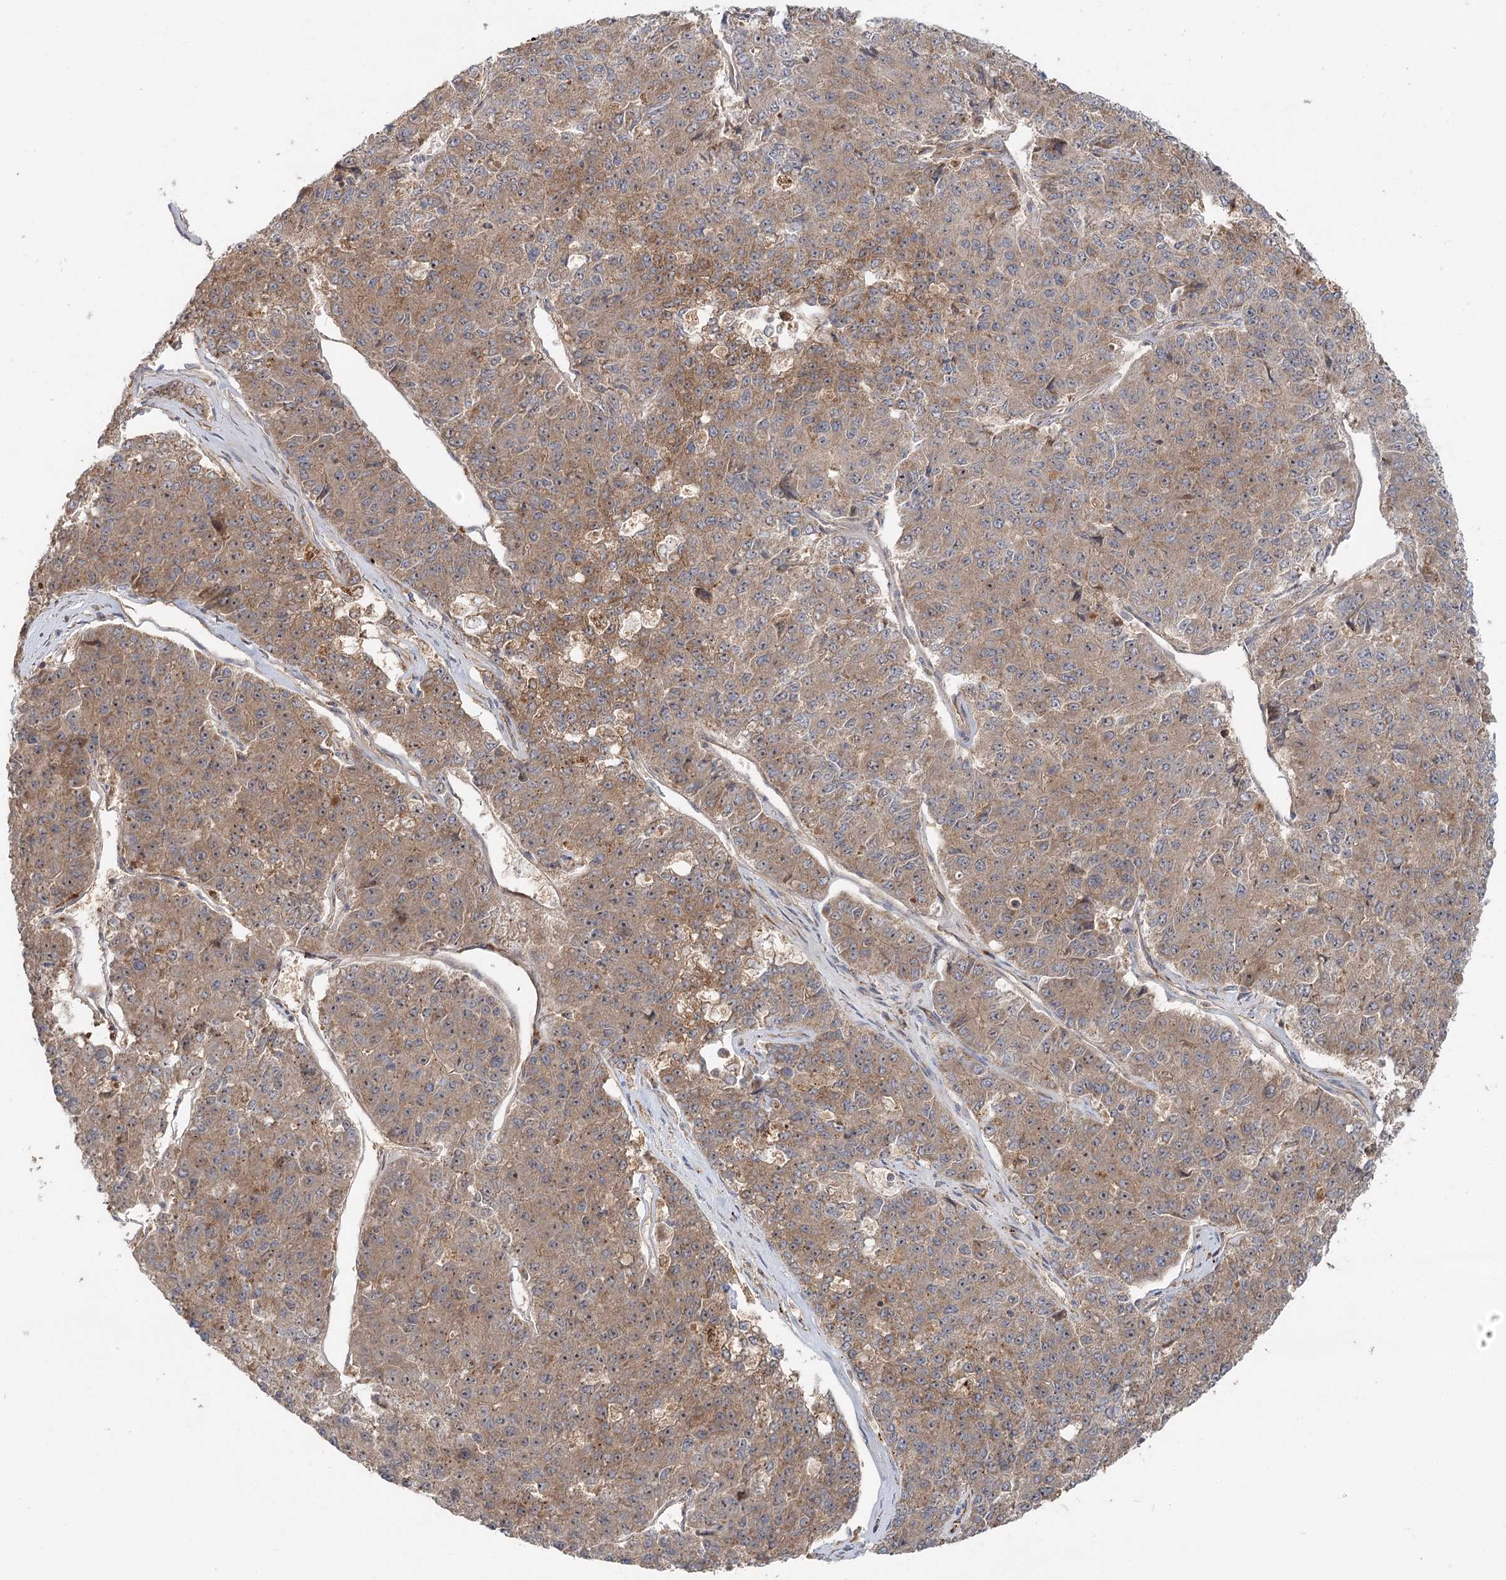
{"staining": {"intensity": "moderate", "quantity": ">75%", "location": "cytoplasmic/membranous"}, "tissue": "pancreatic cancer", "cell_type": "Tumor cells", "image_type": "cancer", "snomed": [{"axis": "morphology", "description": "Adenocarcinoma, NOS"}, {"axis": "topography", "description": "Pancreas"}], "caption": "IHC staining of pancreatic cancer (adenocarcinoma), which reveals medium levels of moderate cytoplasmic/membranous positivity in about >75% of tumor cells indicating moderate cytoplasmic/membranous protein staining. The staining was performed using DAB (3,3'-diaminobenzidine) (brown) for protein detection and nuclei were counterstained in hematoxylin (blue).", "gene": "RAPGEF6", "patient": {"sex": "male", "age": 50}}